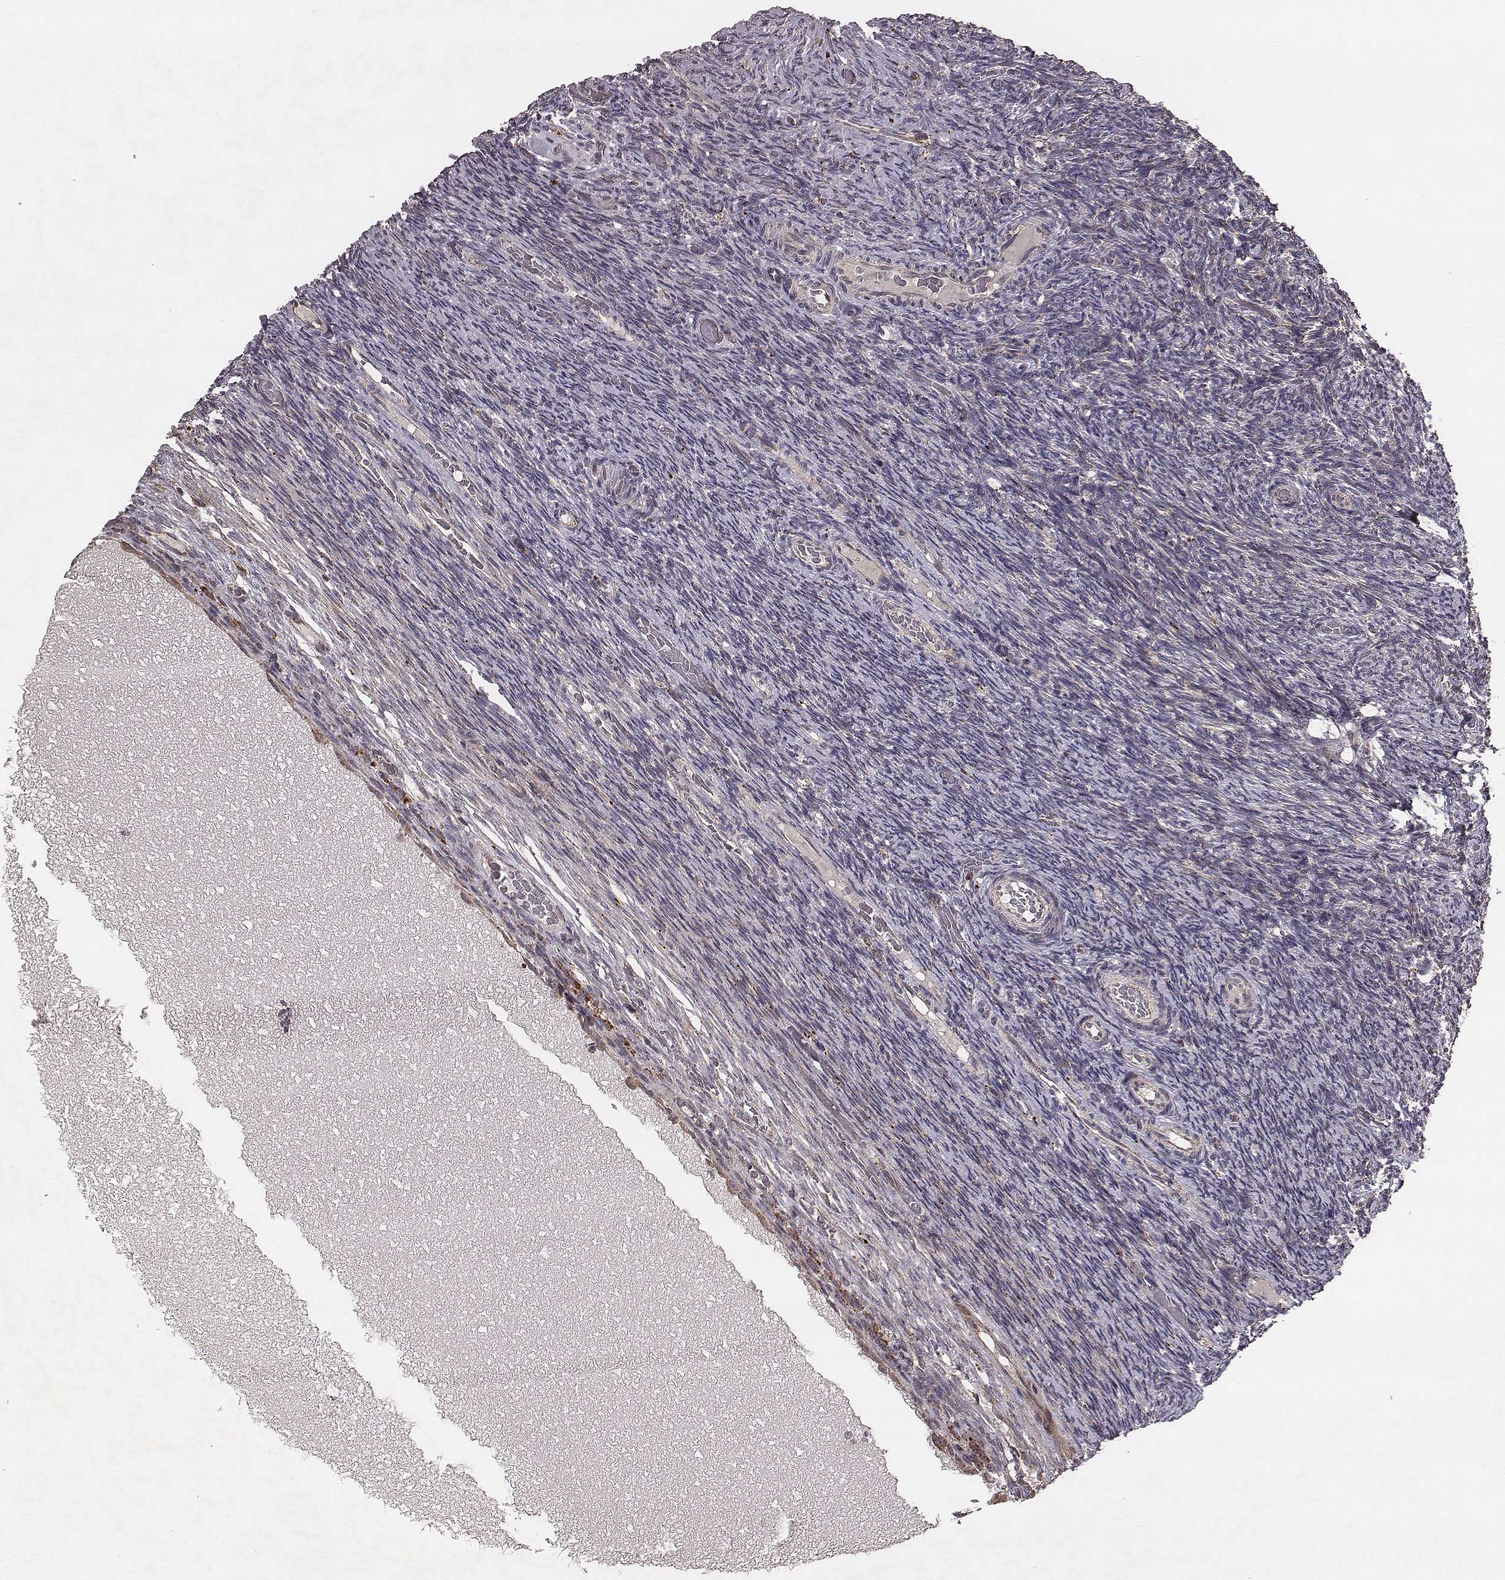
{"staining": {"intensity": "negative", "quantity": "none", "location": "none"}, "tissue": "ovary", "cell_type": "Ovarian stroma cells", "image_type": "normal", "snomed": [{"axis": "morphology", "description": "Normal tissue, NOS"}, {"axis": "topography", "description": "Ovary"}], "caption": "Photomicrograph shows no protein positivity in ovarian stroma cells of benign ovary. Nuclei are stained in blue.", "gene": "ZDHHC21", "patient": {"sex": "female", "age": 34}}